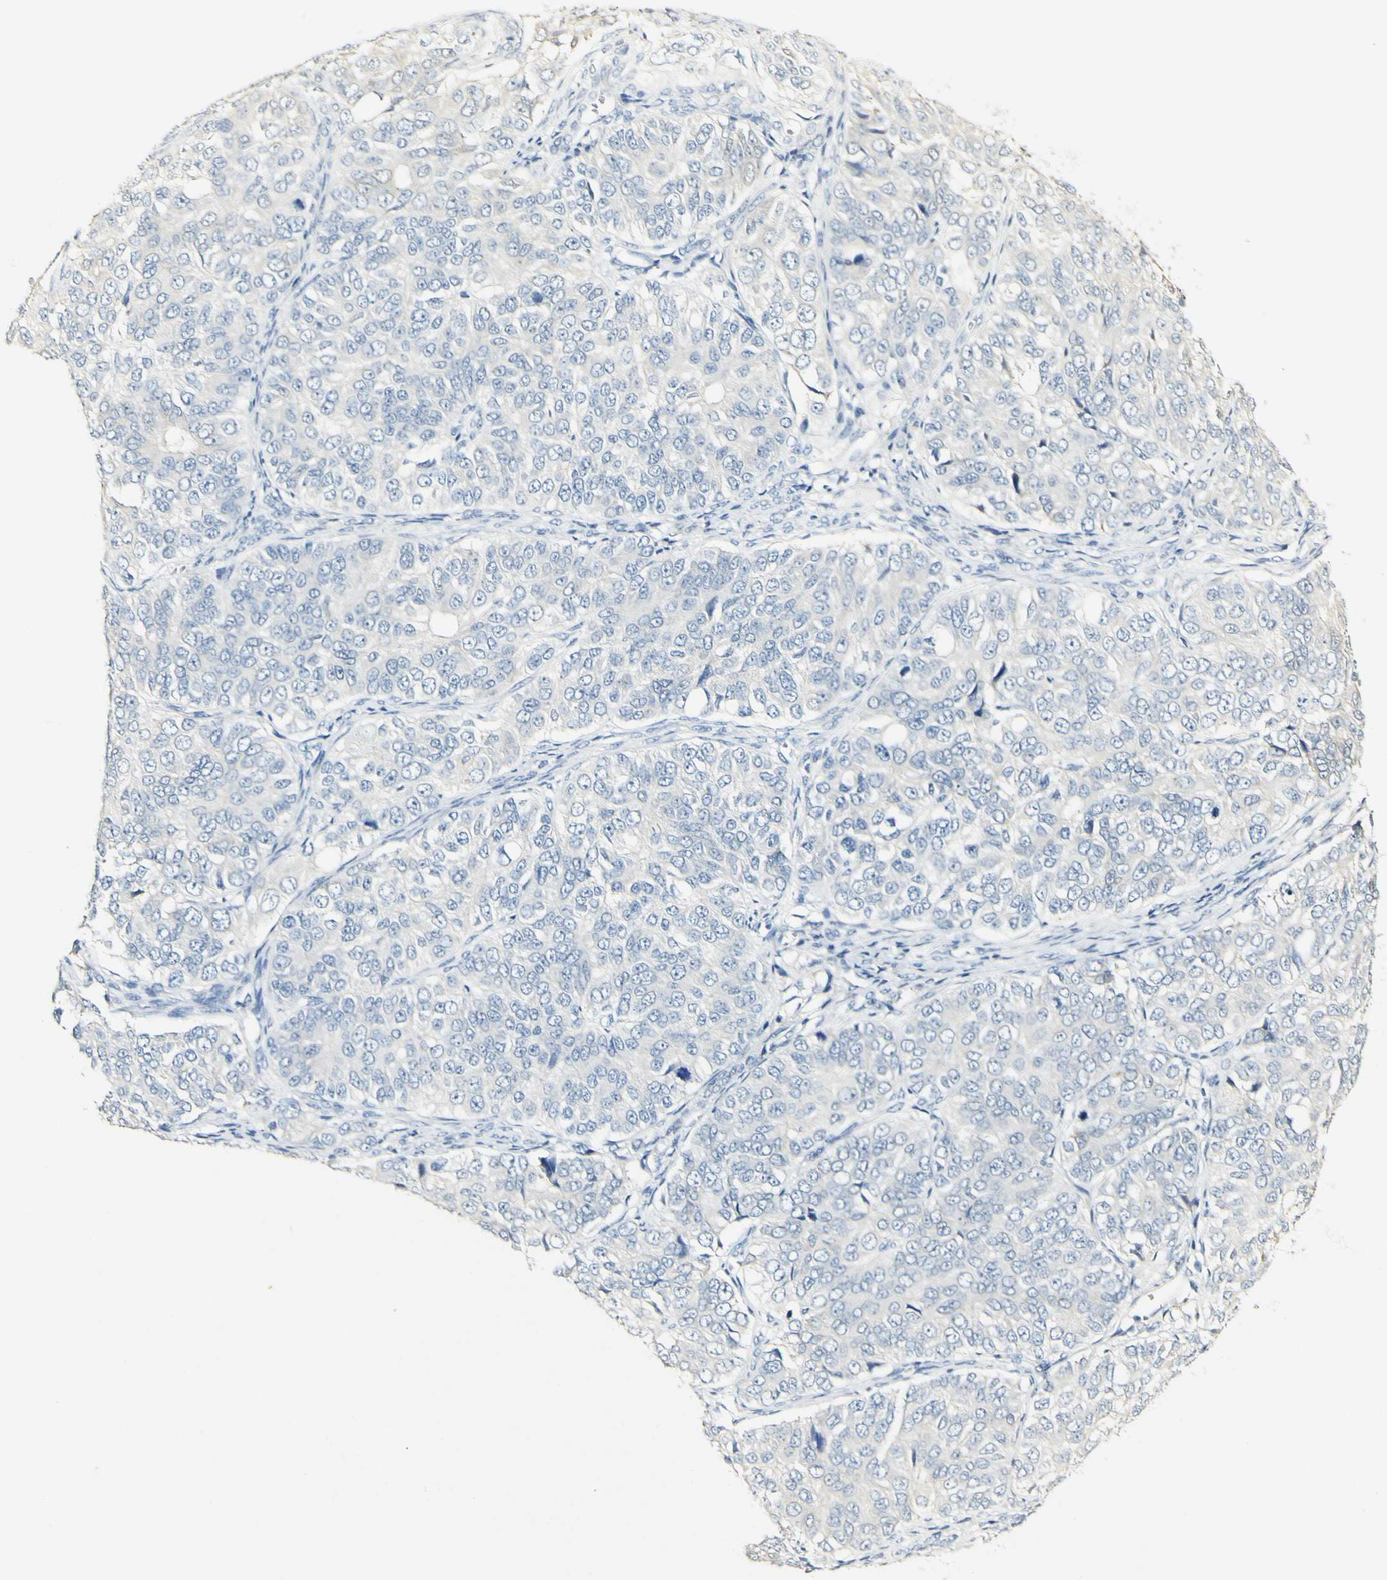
{"staining": {"intensity": "negative", "quantity": "none", "location": "none"}, "tissue": "ovarian cancer", "cell_type": "Tumor cells", "image_type": "cancer", "snomed": [{"axis": "morphology", "description": "Carcinoma, endometroid"}, {"axis": "topography", "description": "Ovary"}], "caption": "The micrograph exhibits no staining of tumor cells in ovarian endometroid carcinoma. (Brightfield microscopy of DAB IHC at high magnification).", "gene": "FMO3", "patient": {"sex": "female", "age": 51}}